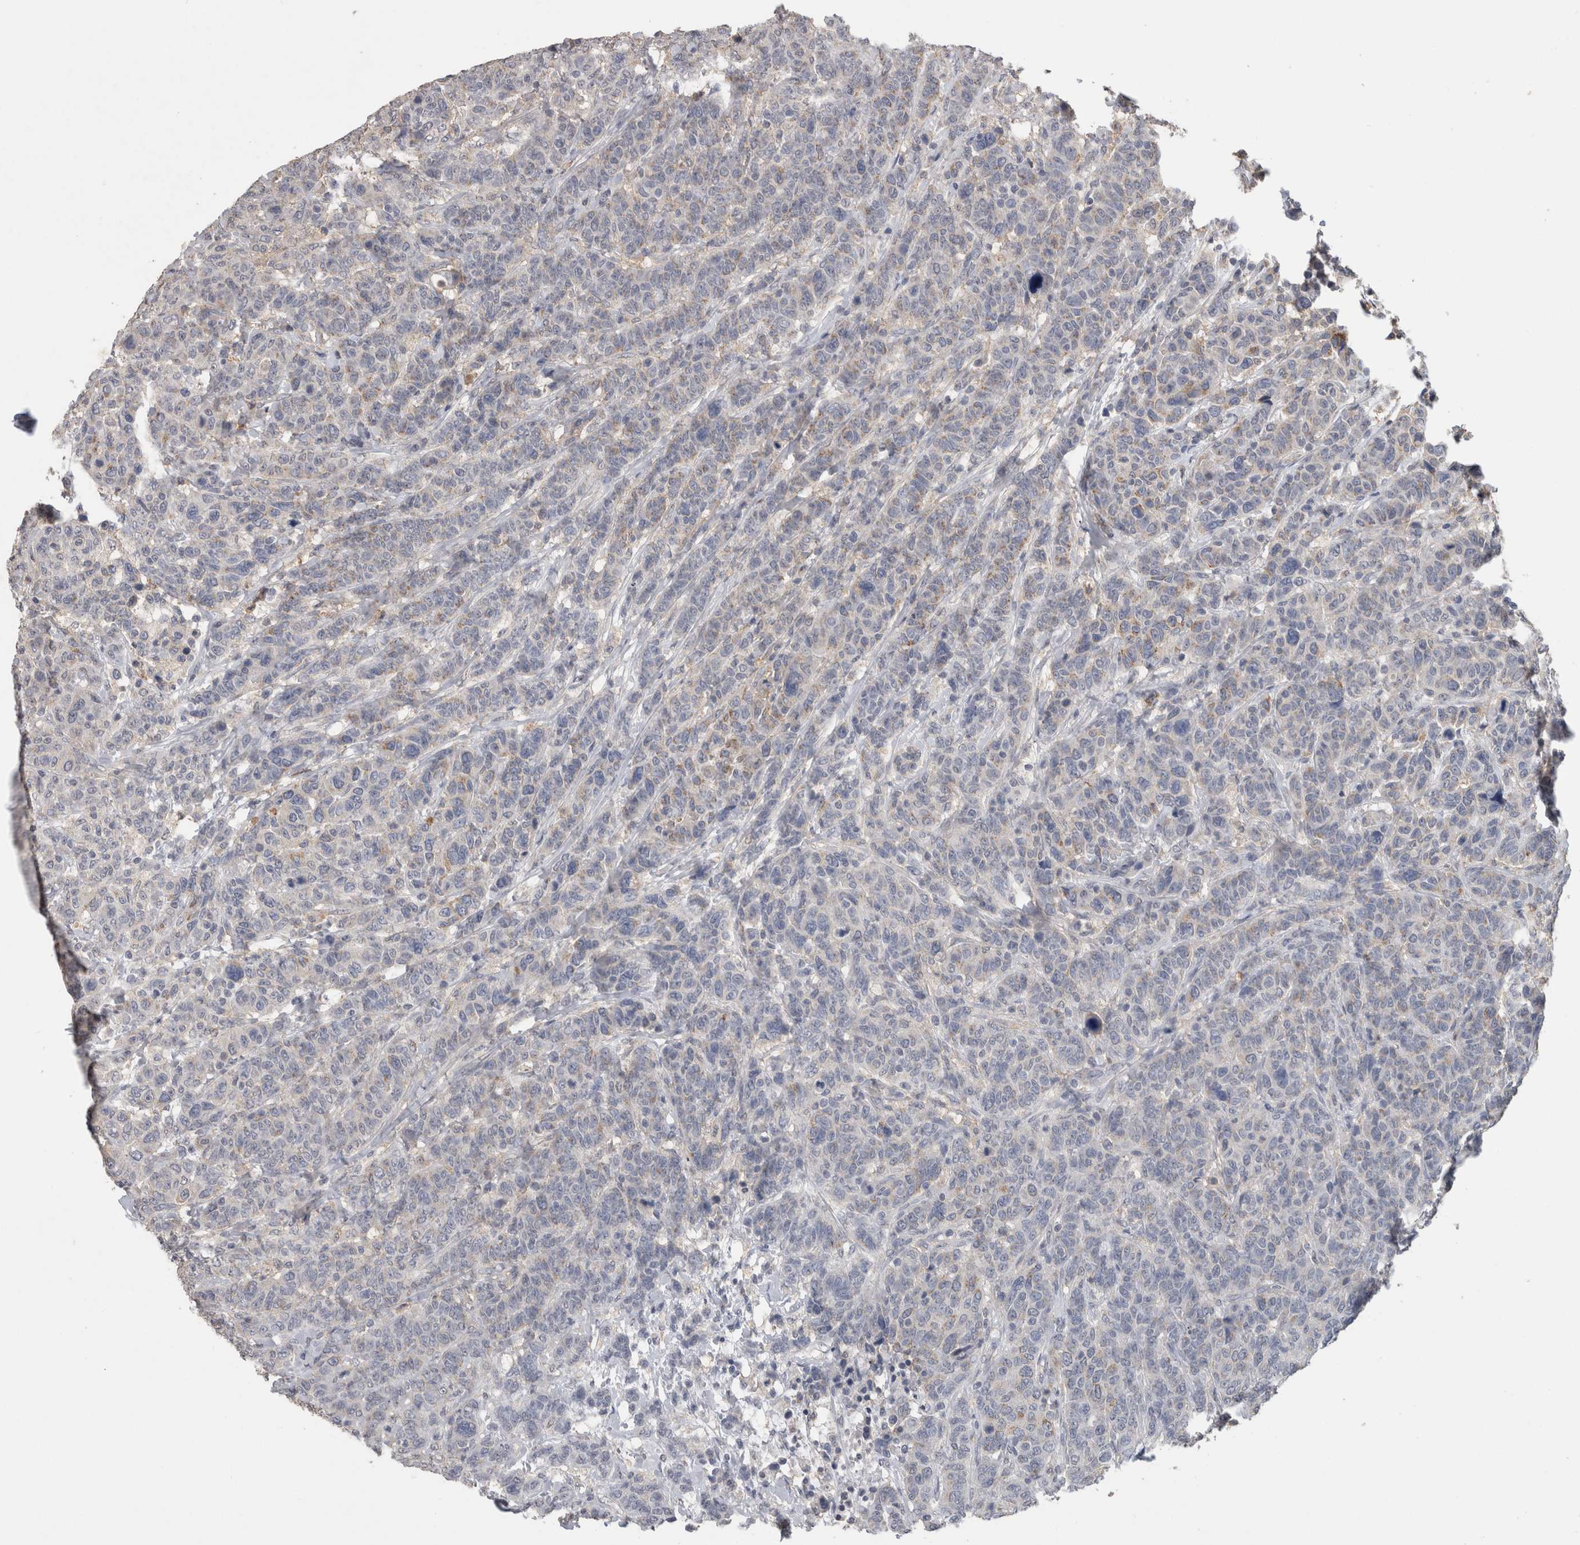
{"staining": {"intensity": "weak", "quantity": "25%-75%", "location": "cytoplasmic/membranous"}, "tissue": "breast cancer", "cell_type": "Tumor cells", "image_type": "cancer", "snomed": [{"axis": "morphology", "description": "Duct carcinoma"}, {"axis": "topography", "description": "Breast"}], "caption": "Approximately 25%-75% of tumor cells in breast cancer (intraductal carcinoma) reveal weak cytoplasmic/membranous protein positivity as visualized by brown immunohistochemical staining.", "gene": "CNTFR", "patient": {"sex": "female", "age": 37}}